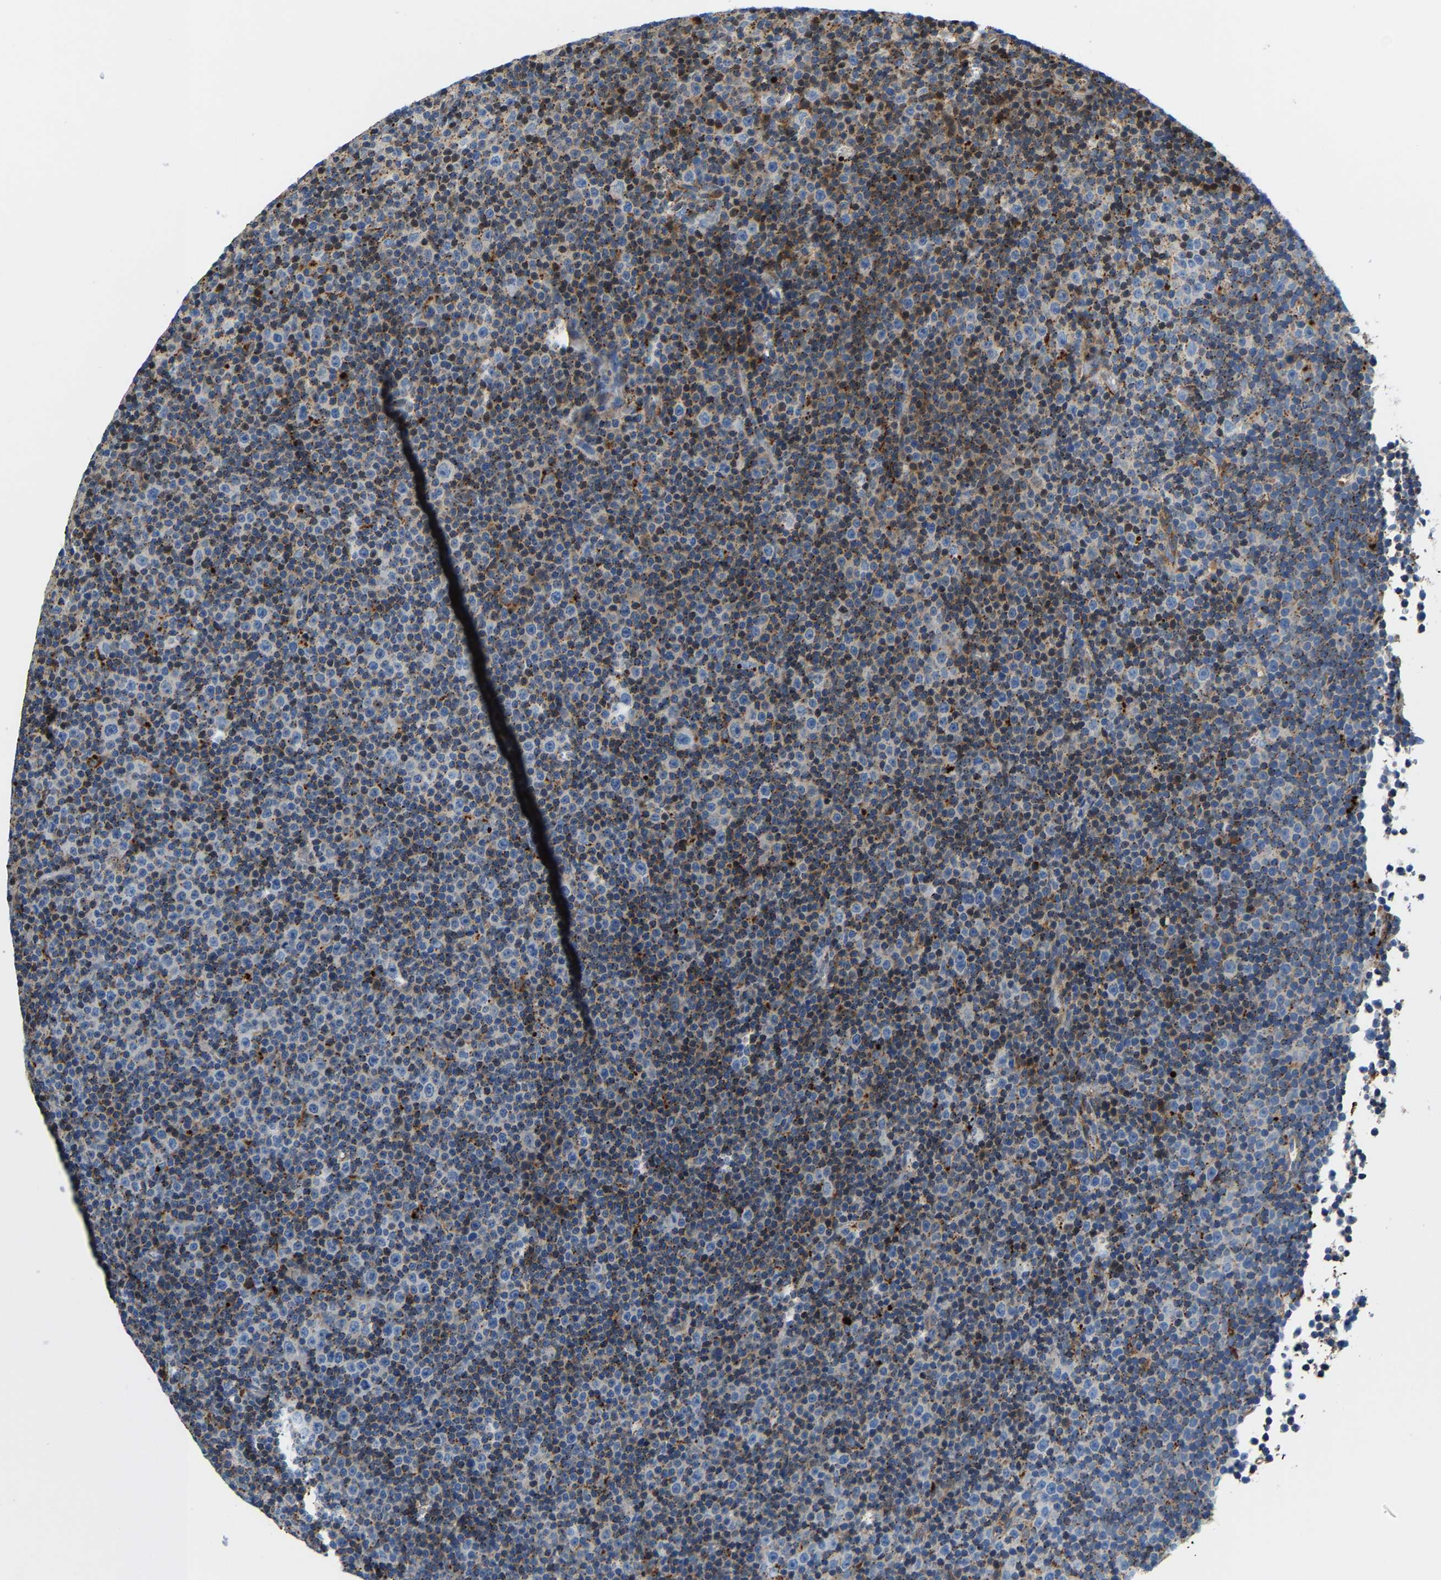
{"staining": {"intensity": "moderate", "quantity": ">75%", "location": "cytoplasmic/membranous"}, "tissue": "lymphoma", "cell_type": "Tumor cells", "image_type": "cancer", "snomed": [{"axis": "morphology", "description": "Malignant lymphoma, non-Hodgkin's type, Low grade"}, {"axis": "topography", "description": "Lymph node"}], "caption": "Immunohistochemical staining of human low-grade malignant lymphoma, non-Hodgkin's type demonstrates medium levels of moderate cytoplasmic/membranous staining in about >75% of tumor cells. (brown staining indicates protein expression, while blue staining denotes nuclei).", "gene": "DPP7", "patient": {"sex": "female", "age": 67}}